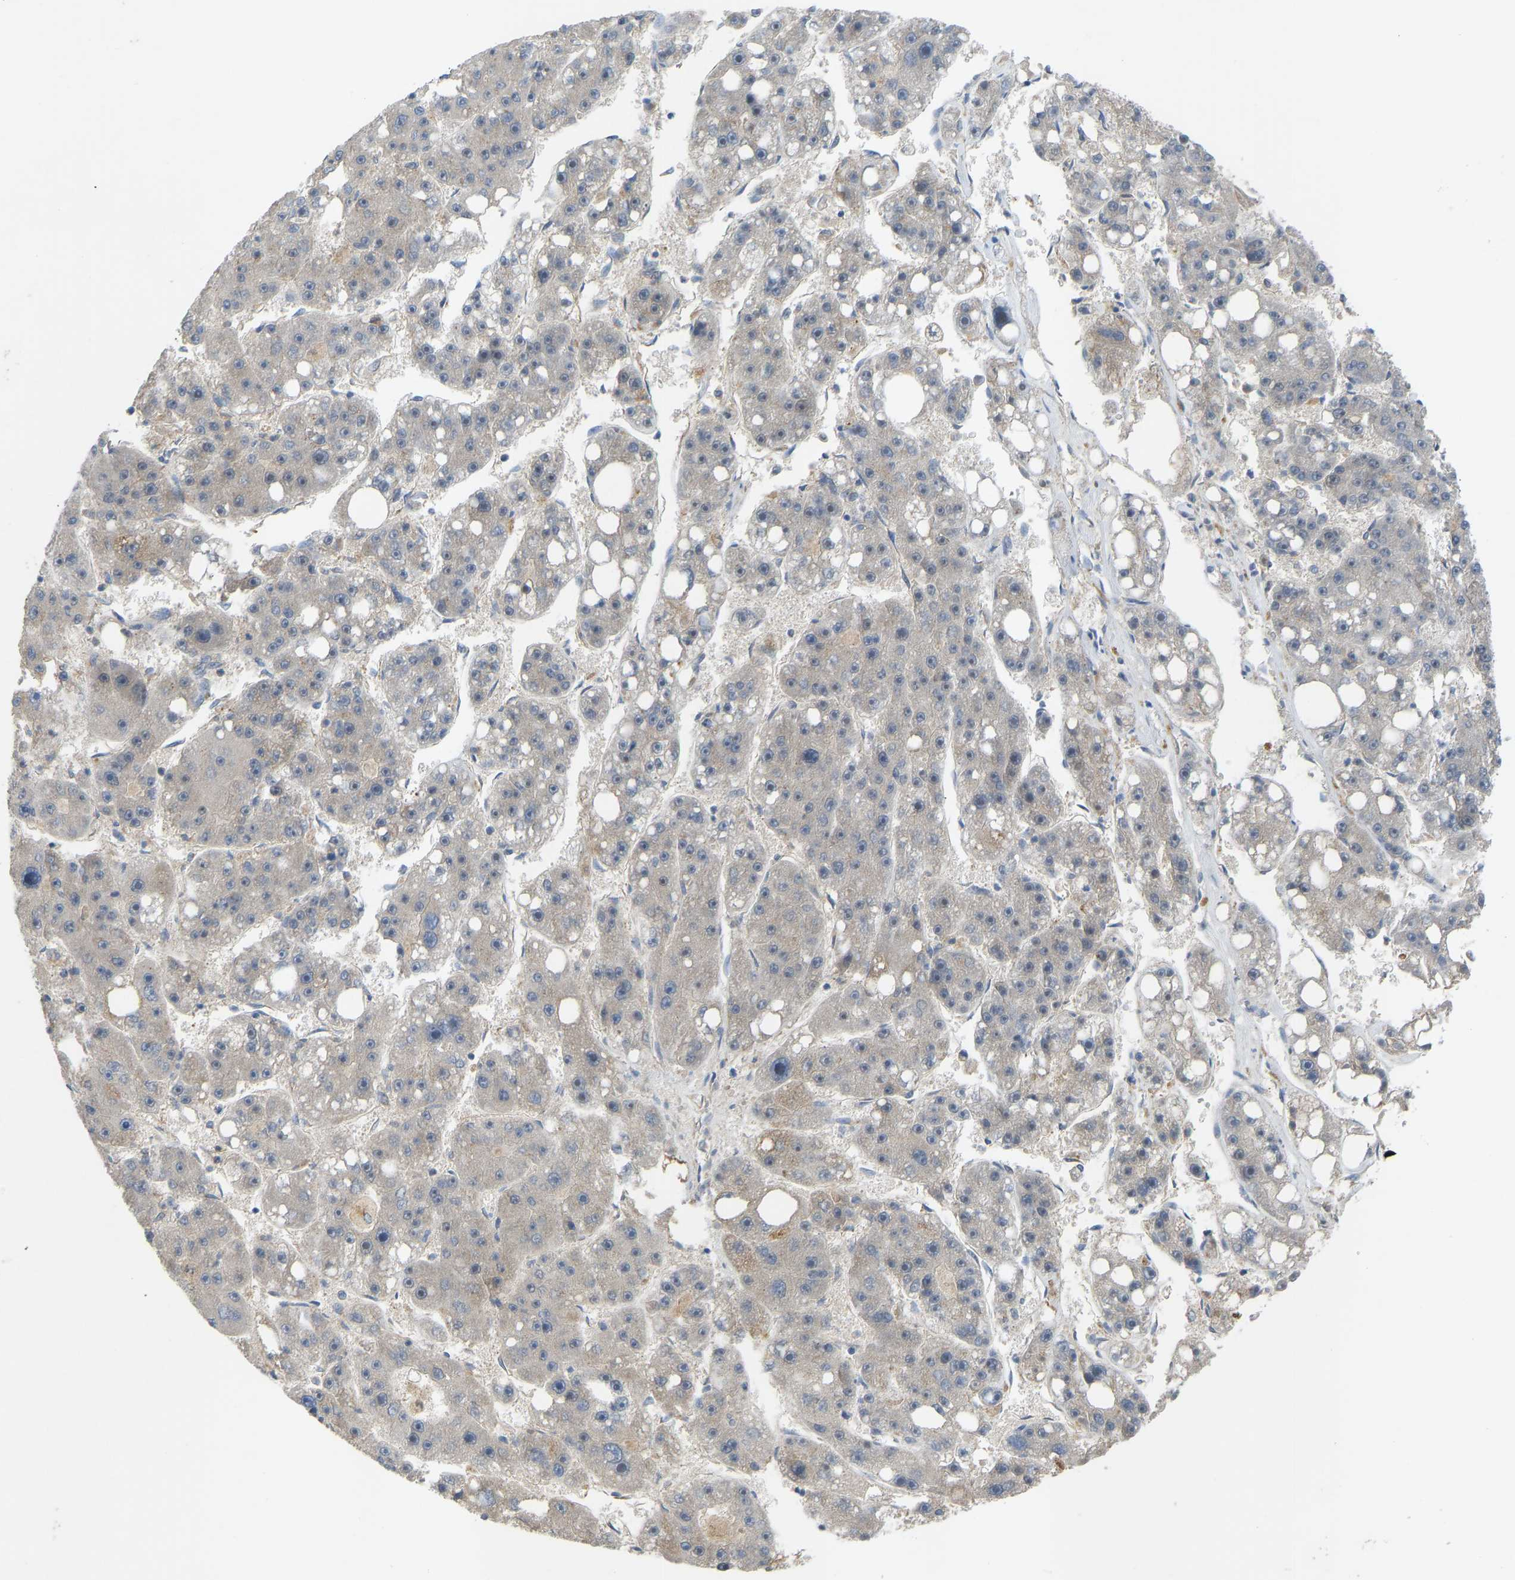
{"staining": {"intensity": "negative", "quantity": "none", "location": "none"}, "tissue": "liver cancer", "cell_type": "Tumor cells", "image_type": "cancer", "snomed": [{"axis": "morphology", "description": "Carcinoma, Hepatocellular, NOS"}, {"axis": "topography", "description": "Liver"}], "caption": "Immunohistochemistry photomicrograph of liver cancer (hepatocellular carcinoma) stained for a protein (brown), which demonstrates no expression in tumor cells. Brightfield microscopy of immunohistochemistry (IHC) stained with DAB (3,3'-diaminobenzidine) (brown) and hematoxylin (blue), captured at high magnification.", "gene": "ZNF251", "patient": {"sex": "female", "age": 61}}